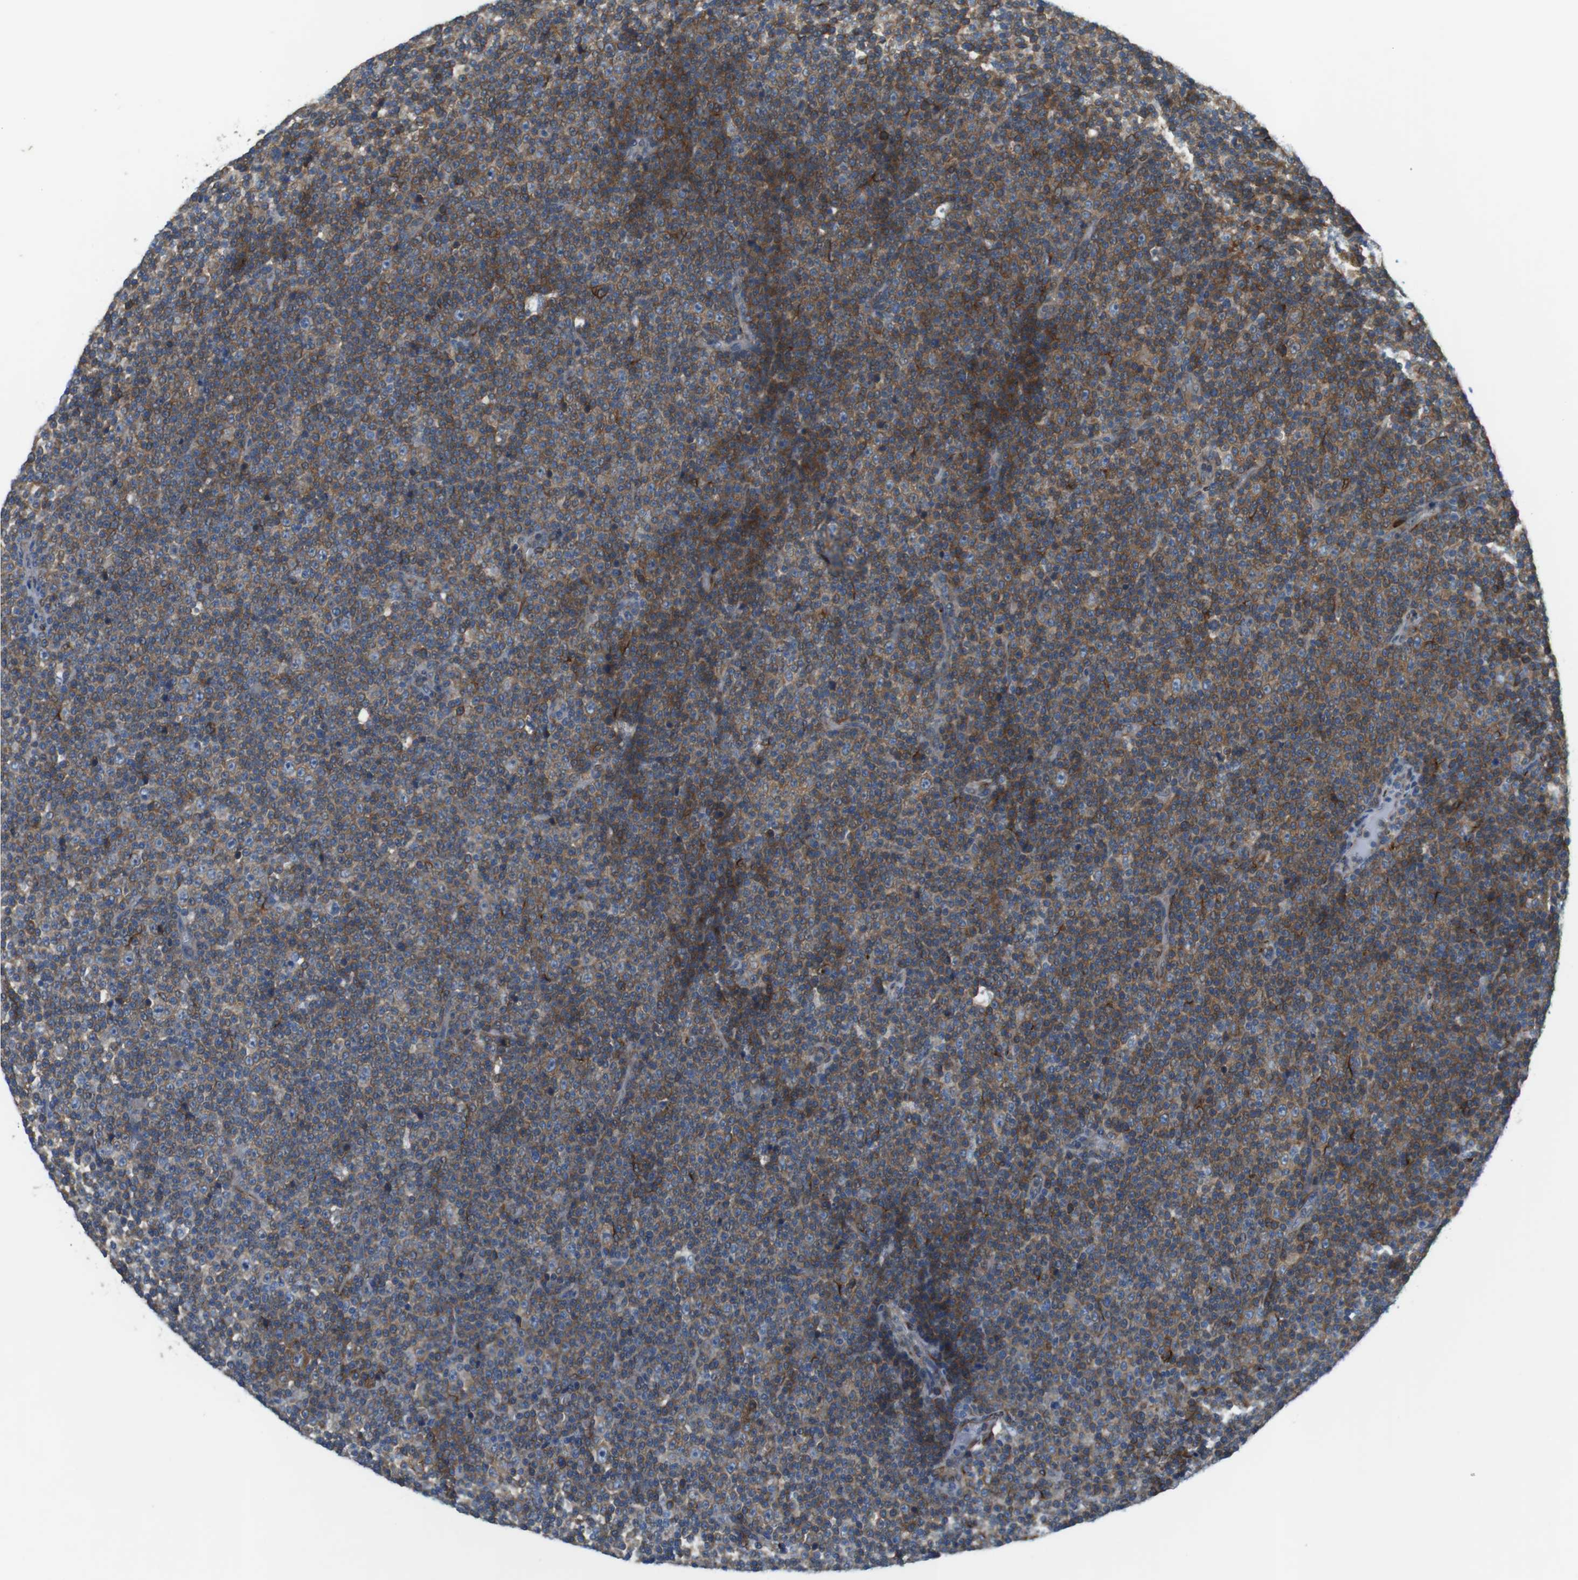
{"staining": {"intensity": "weak", "quantity": "25%-75%", "location": "cytoplasmic/membranous"}, "tissue": "lymphoma", "cell_type": "Tumor cells", "image_type": "cancer", "snomed": [{"axis": "morphology", "description": "Malignant lymphoma, non-Hodgkin's type, Low grade"}, {"axis": "topography", "description": "Lymph node"}], "caption": "This histopathology image shows low-grade malignant lymphoma, non-Hodgkin's type stained with immunohistochemistry to label a protein in brown. The cytoplasmic/membranous of tumor cells show weak positivity for the protein. Nuclei are counter-stained blue.", "gene": "DCLK1", "patient": {"sex": "female", "age": 67}}